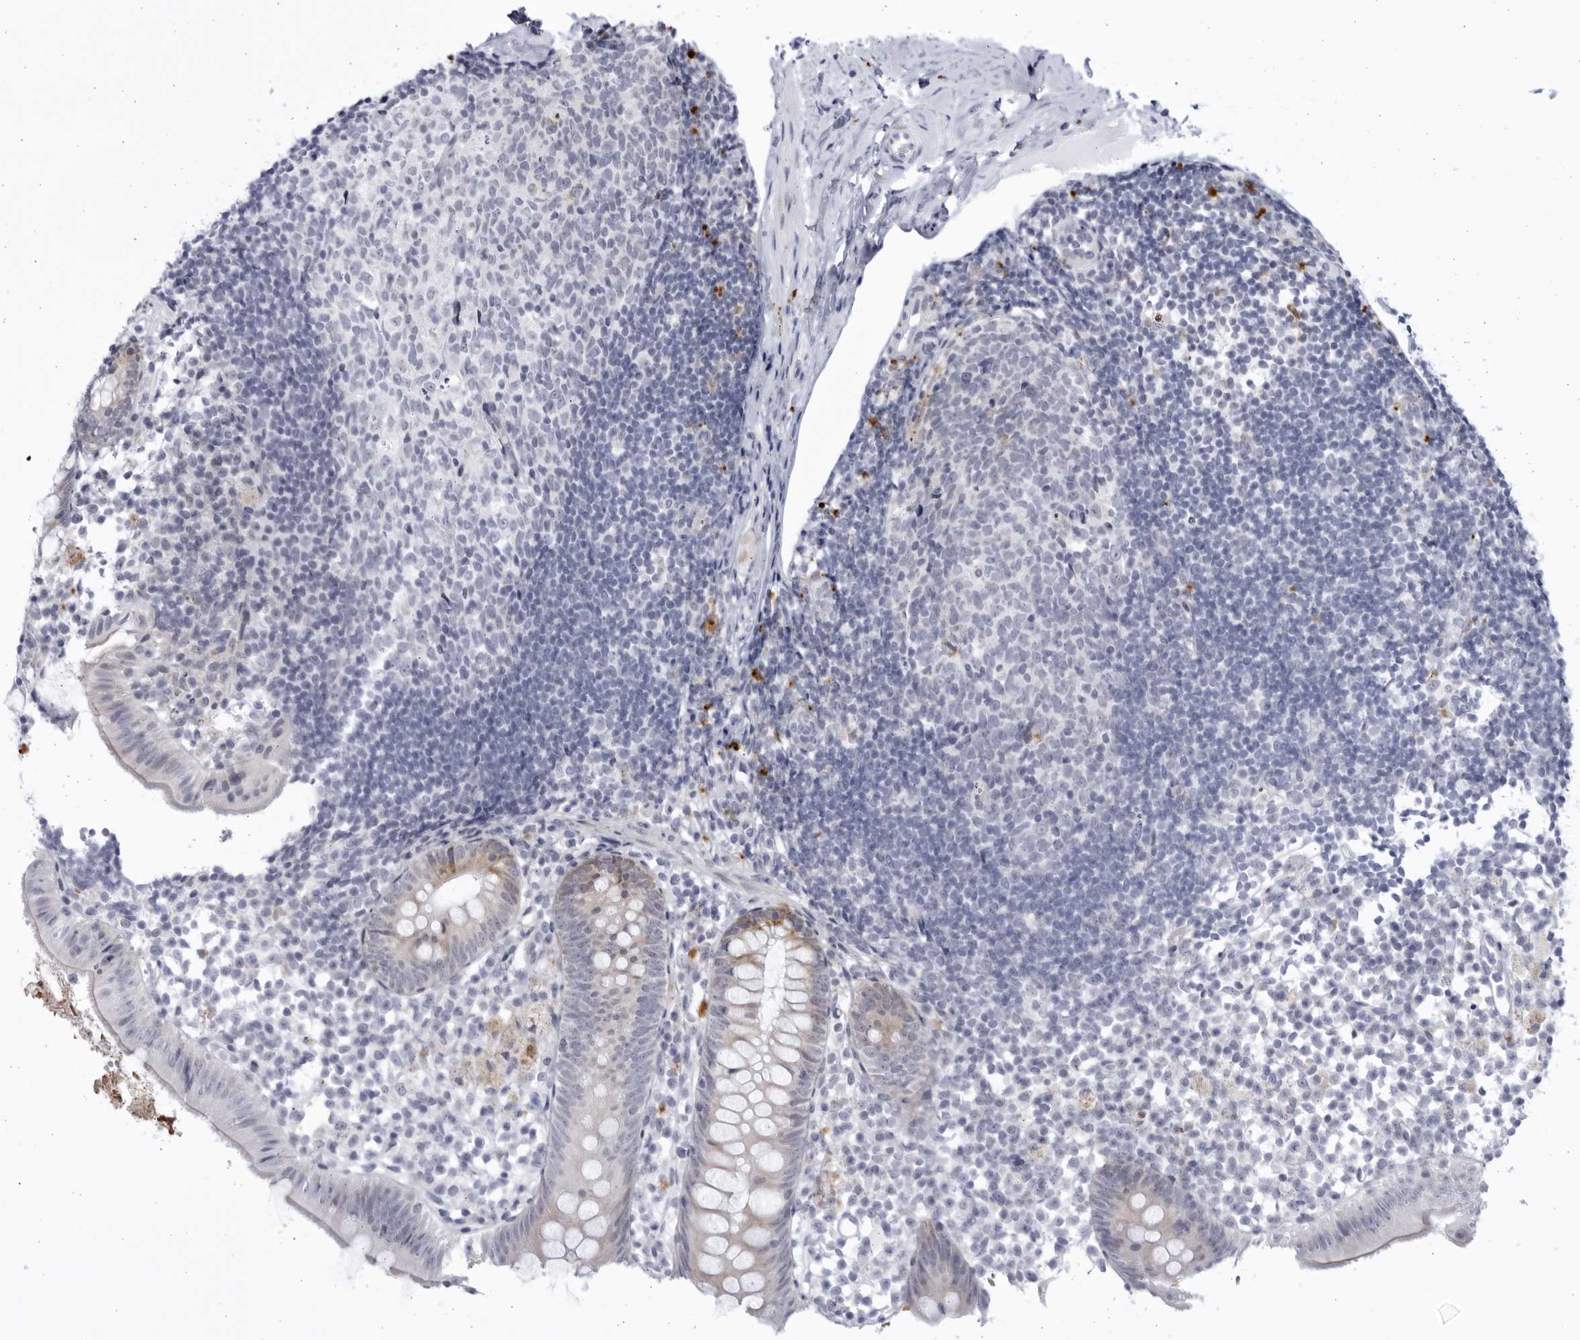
{"staining": {"intensity": "negative", "quantity": "none", "location": "none"}, "tissue": "appendix", "cell_type": "Glandular cells", "image_type": "normal", "snomed": [{"axis": "morphology", "description": "Normal tissue, NOS"}, {"axis": "topography", "description": "Appendix"}], "caption": "This is an IHC micrograph of normal appendix. There is no expression in glandular cells.", "gene": "CCDC181", "patient": {"sex": "female", "age": 20}}